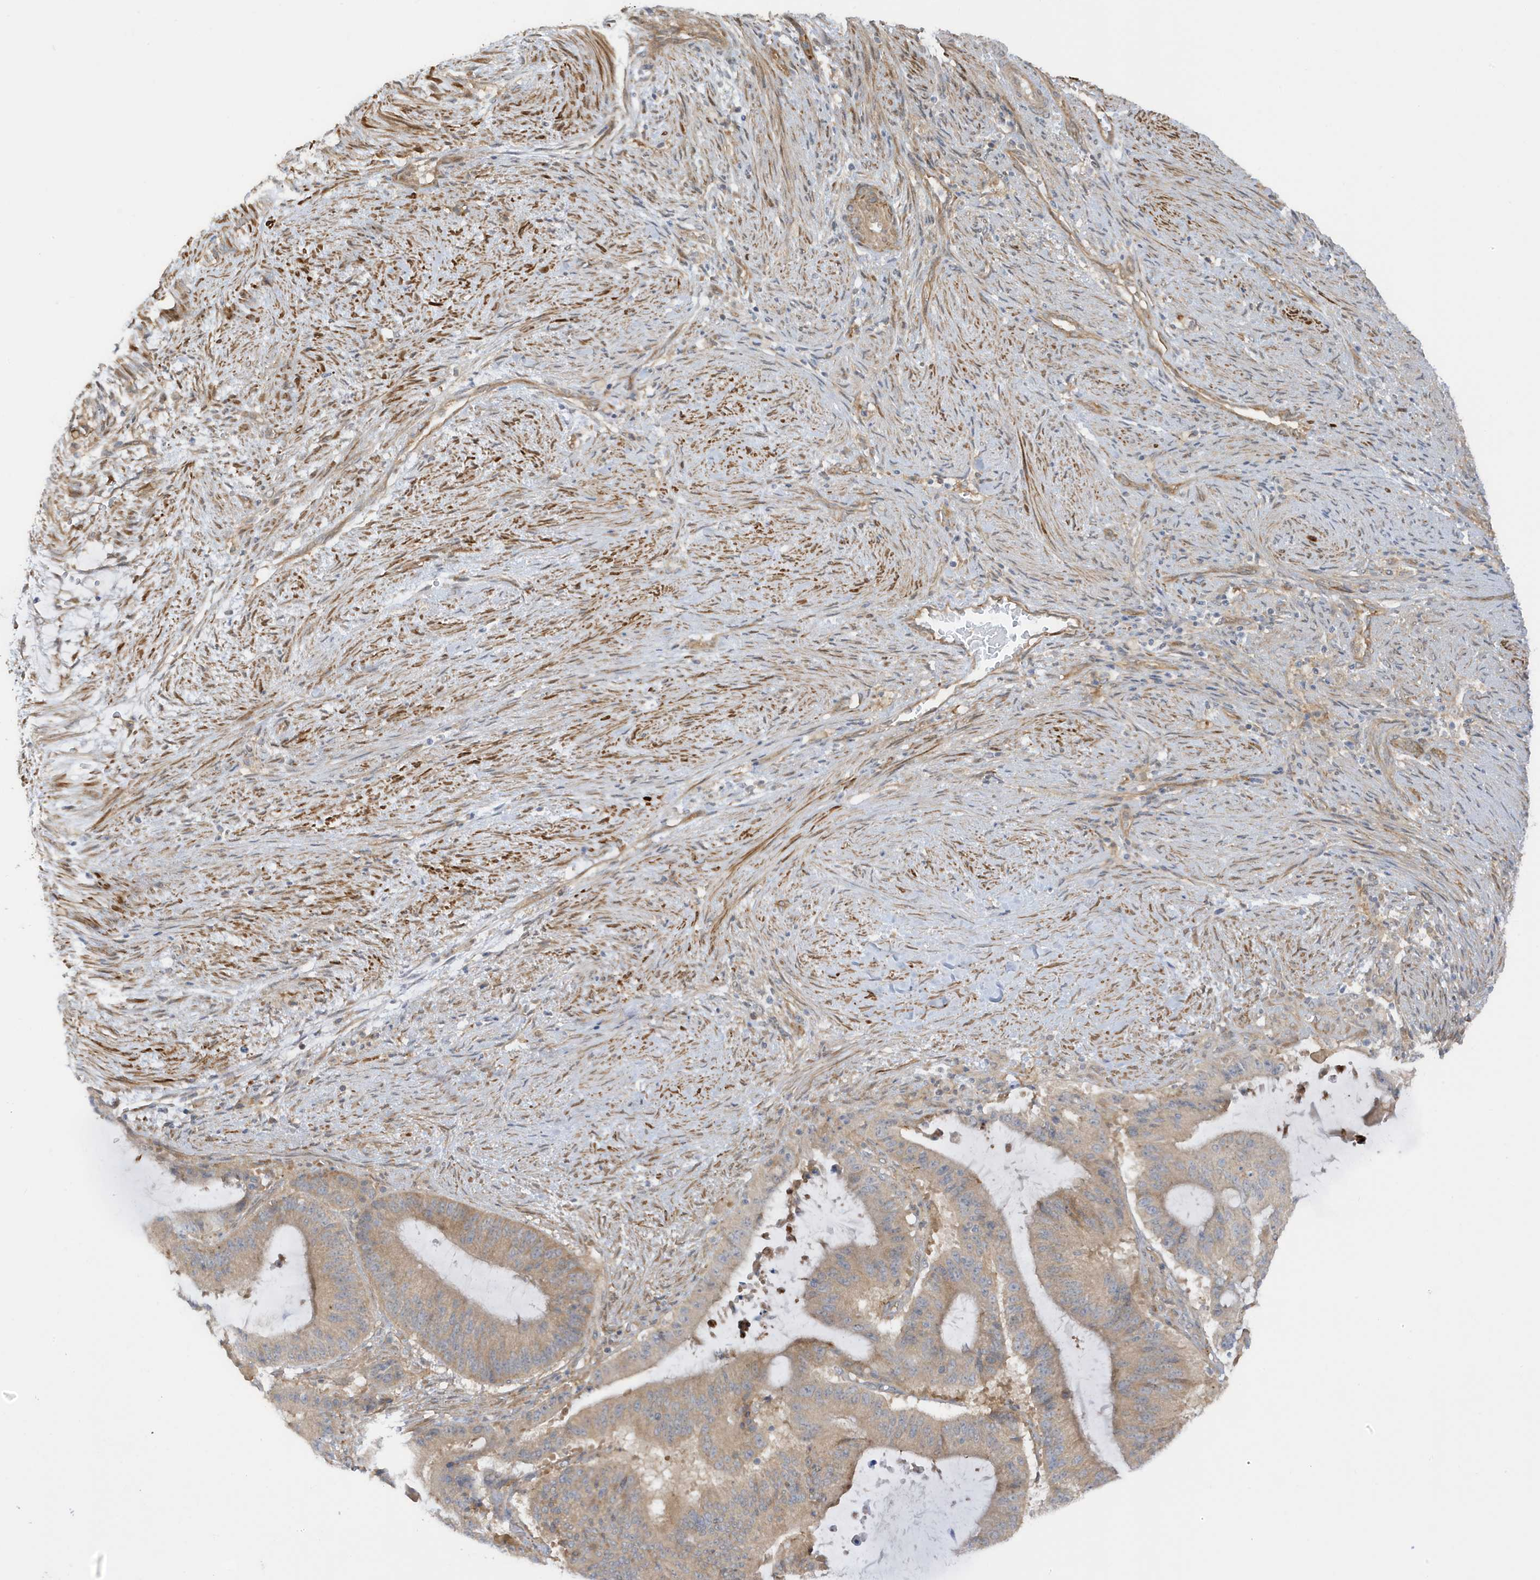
{"staining": {"intensity": "weak", "quantity": "25%-75%", "location": "cytoplasmic/membranous"}, "tissue": "liver cancer", "cell_type": "Tumor cells", "image_type": "cancer", "snomed": [{"axis": "morphology", "description": "Normal tissue, NOS"}, {"axis": "morphology", "description": "Cholangiocarcinoma"}, {"axis": "topography", "description": "Liver"}, {"axis": "topography", "description": "Peripheral nerve tissue"}], "caption": "Protein staining by immunohistochemistry (IHC) reveals weak cytoplasmic/membranous expression in about 25%-75% of tumor cells in liver cancer (cholangiocarcinoma). (Stains: DAB (3,3'-diaminobenzidine) in brown, nuclei in blue, Microscopy: brightfield microscopy at high magnification).", "gene": "CDC42EP3", "patient": {"sex": "female", "age": 73}}